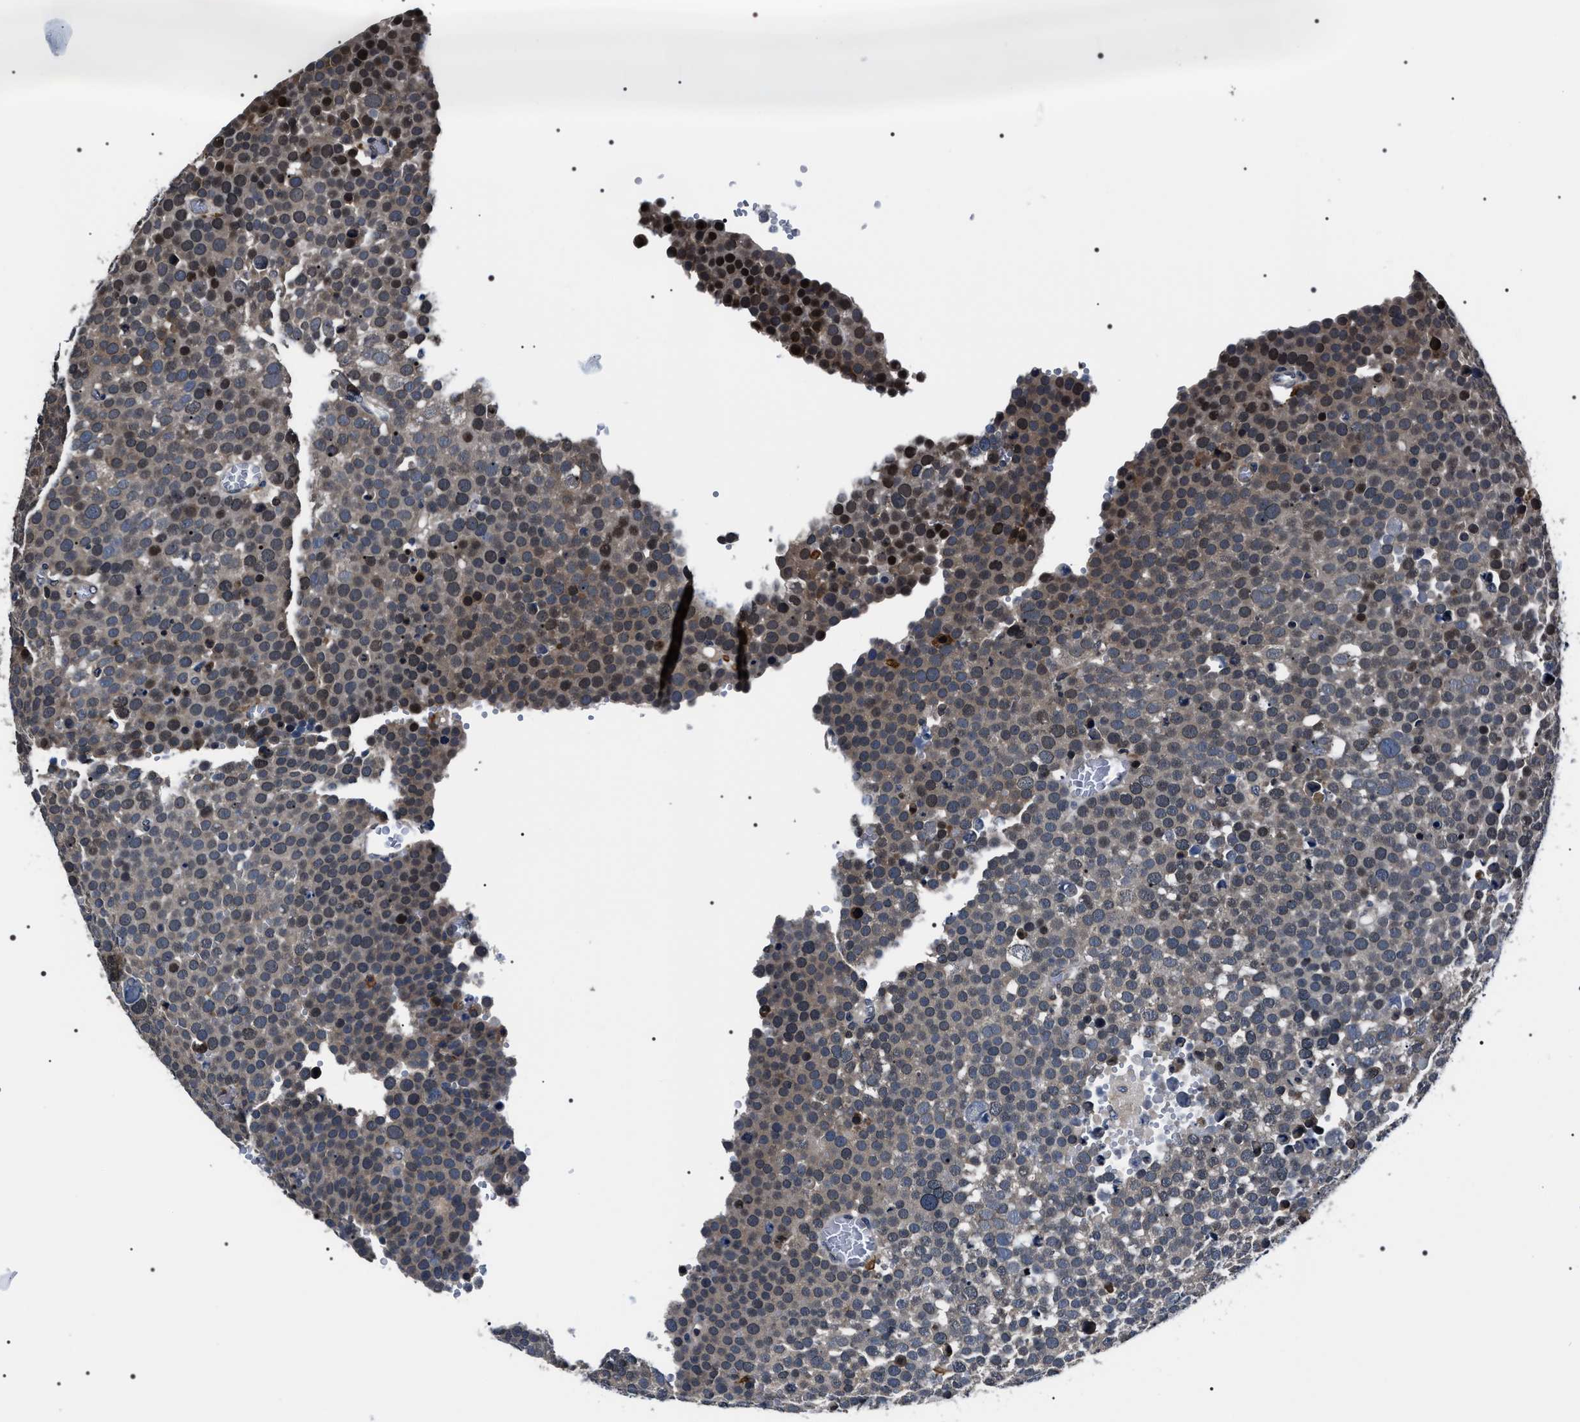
{"staining": {"intensity": "weak", "quantity": "25%-75%", "location": "nuclear"}, "tissue": "testis cancer", "cell_type": "Tumor cells", "image_type": "cancer", "snomed": [{"axis": "morphology", "description": "Seminoma, NOS"}, {"axis": "topography", "description": "Testis"}], "caption": "This micrograph demonstrates immunohistochemistry (IHC) staining of testis seminoma, with low weak nuclear expression in approximately 25%-75% of tumor cells.", "gene": "SIPA1", "patient": {"sex": "male", "age": 71}}